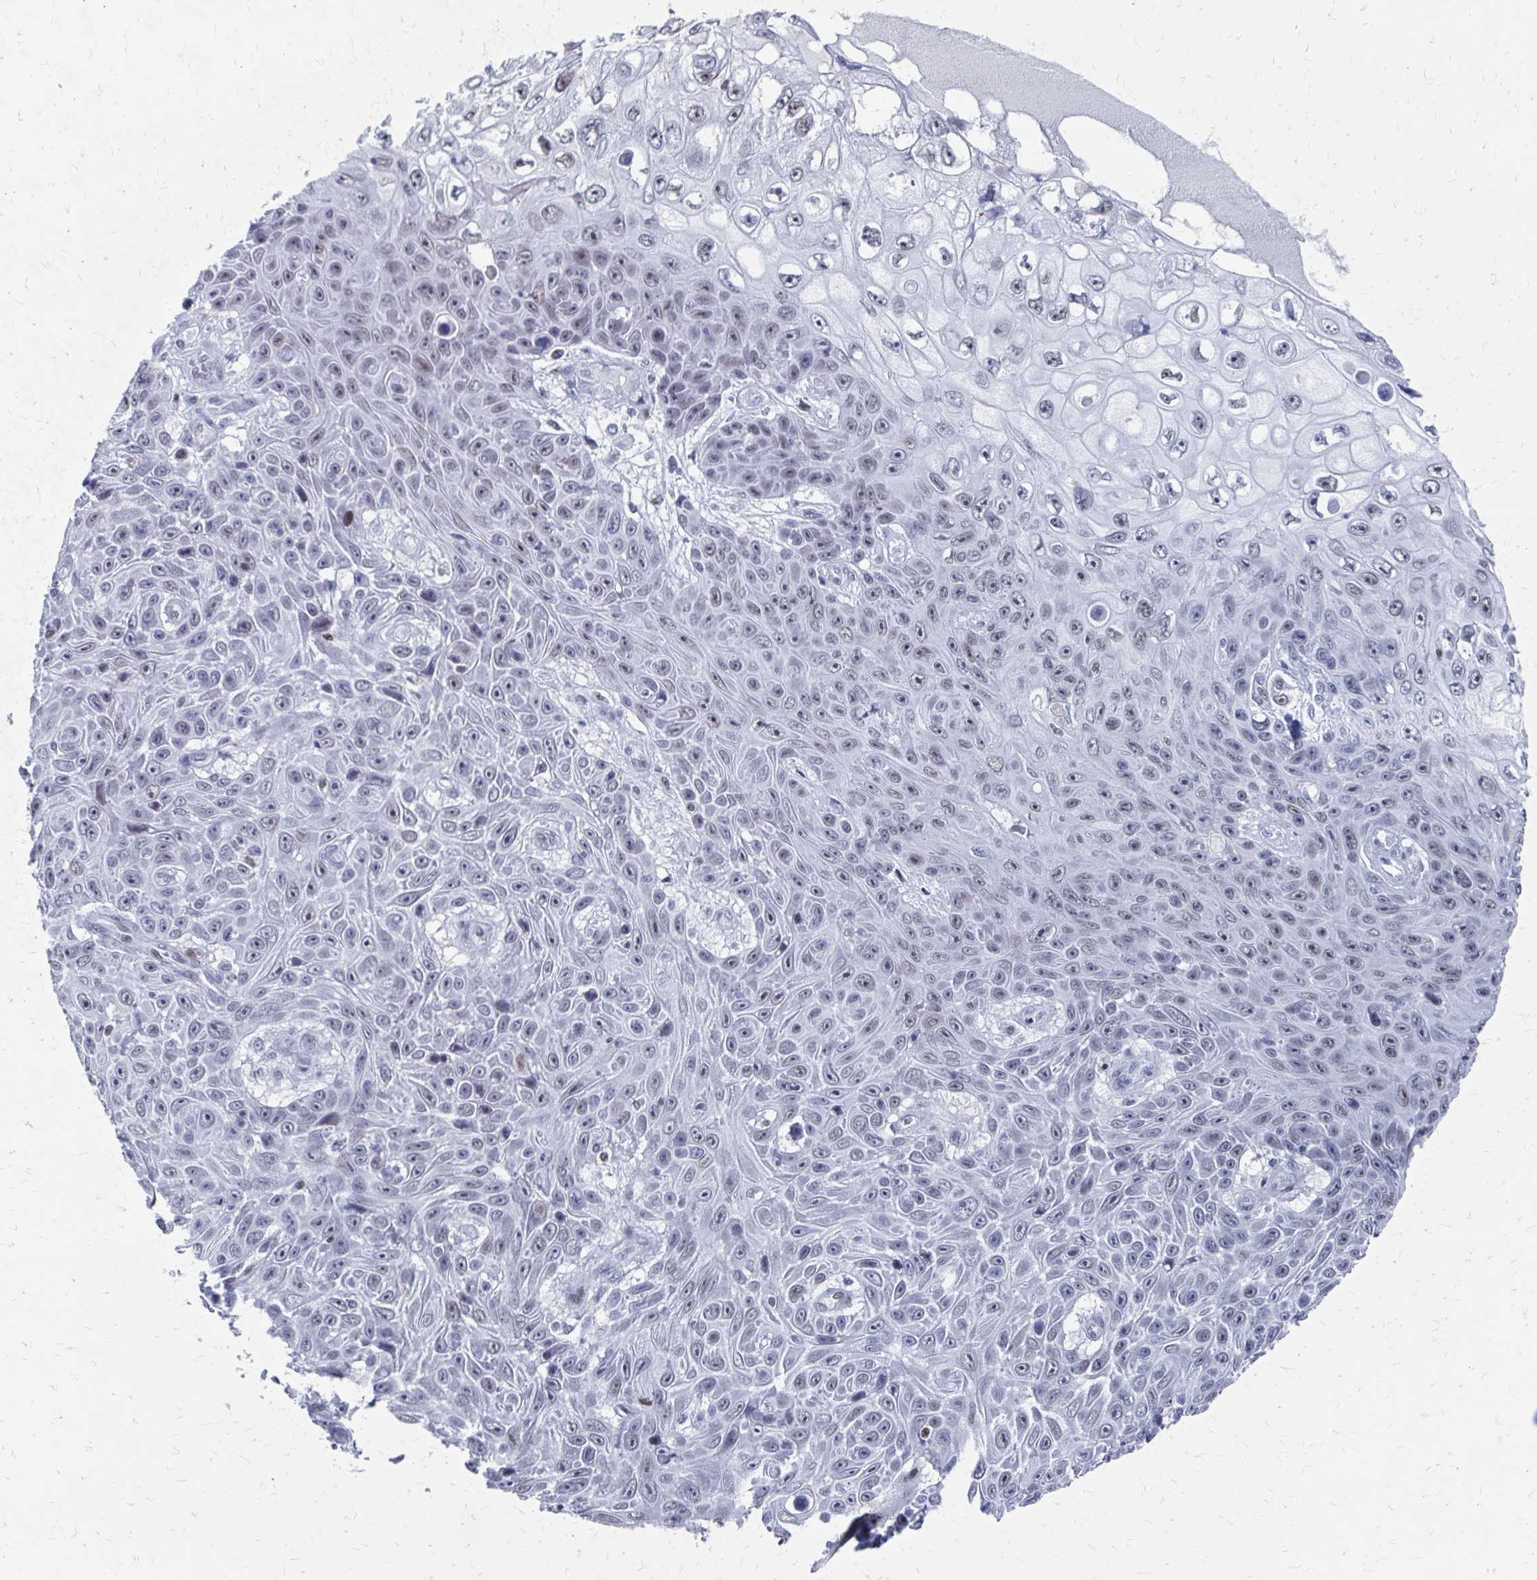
{"staining": {"intensity": "weak", "quantity": "25%-75%", "location": "nuclear"}, "tissue": "skin cancer", "cell_type": "Tumor cells", "image_type": "cancer", "snomed": [{"axis": "morphology", "description": "Squamous cell carcinoma, NOS"}, {"axis": "topography", "description": "Skin"}], "caption": "Brown immunohistochemical staining in squamous cell carcinoma (skin) shows weak nuclear staining in approximately 25%-75% of tumor cells.", "gene": "CDIN1", "patient": {"sex": "male", "age": 82}}